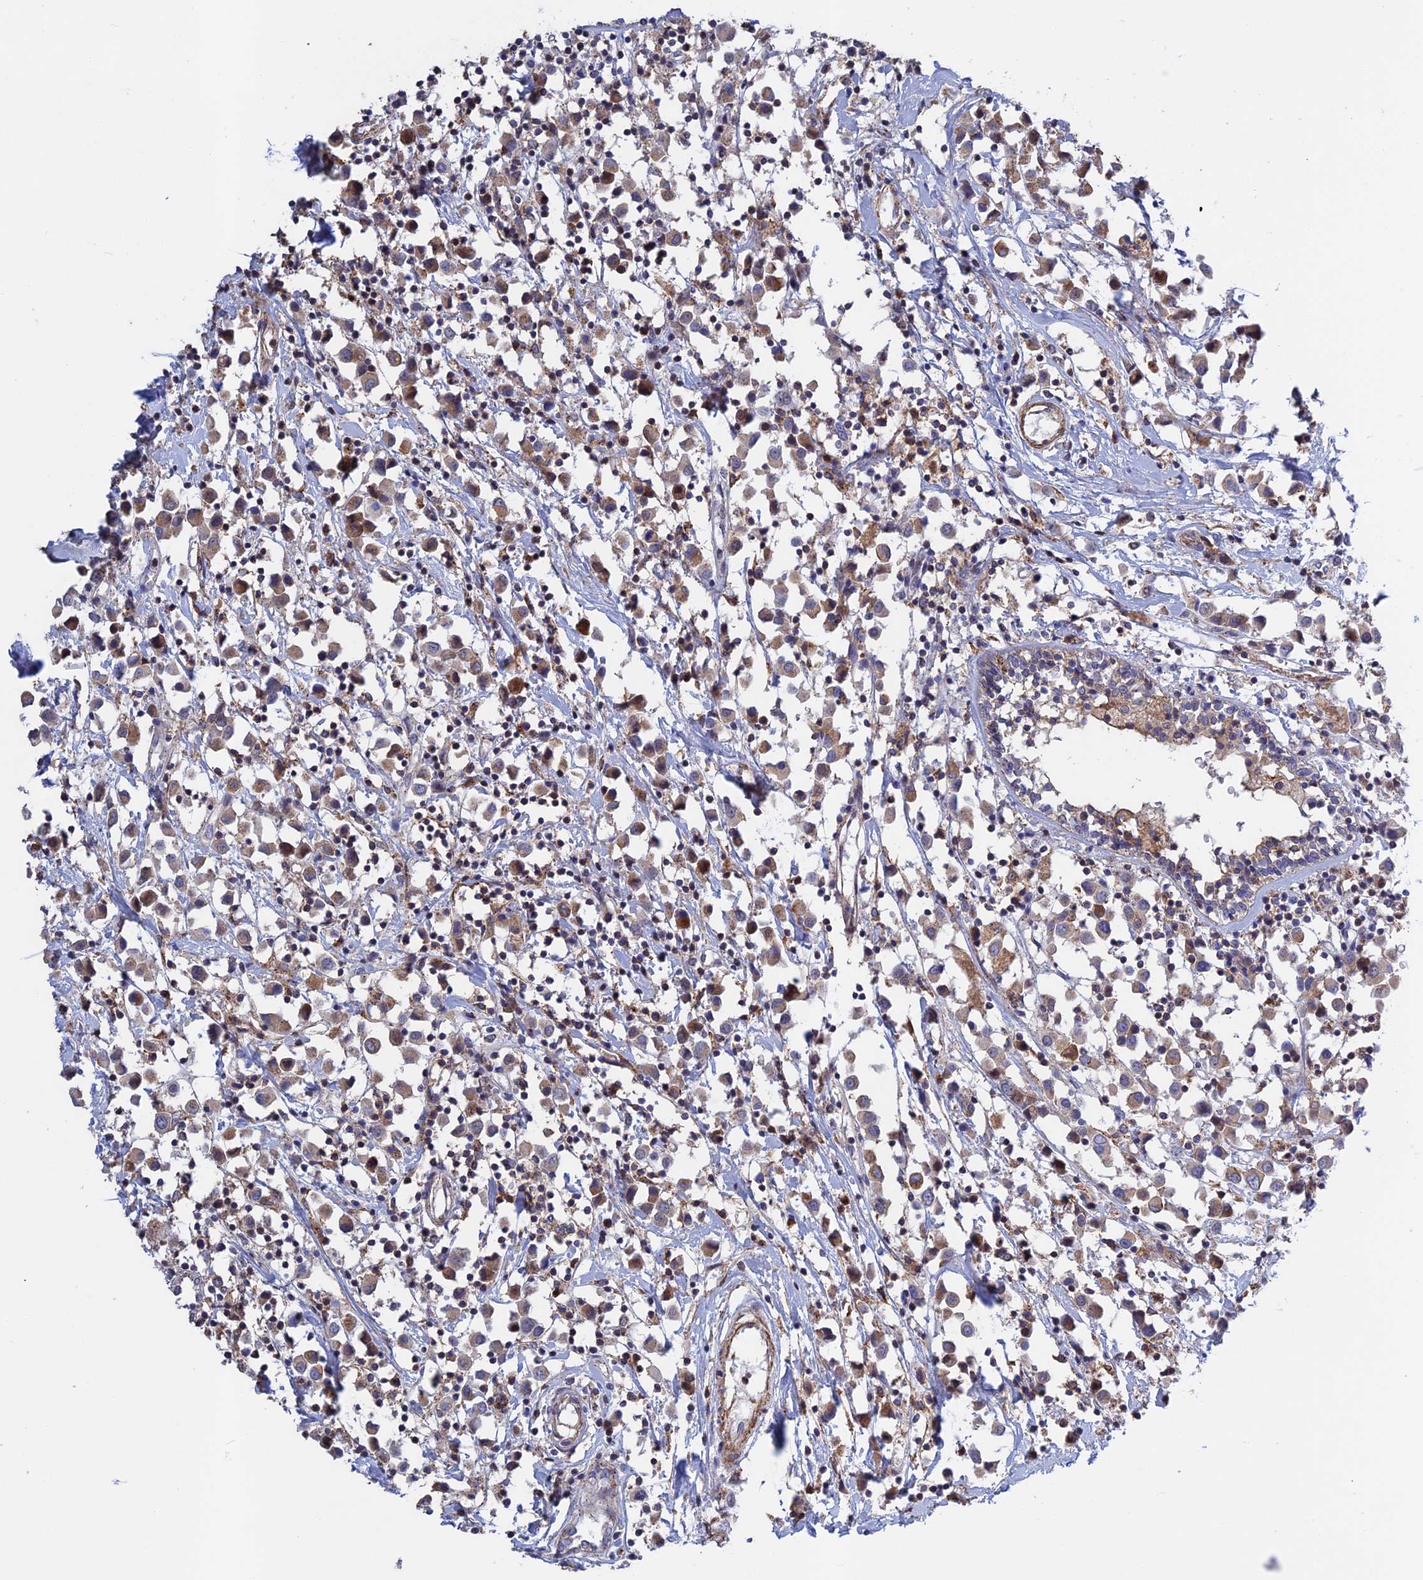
{"staining": {"intensity": "moderate", "quantity": ">75%", "location": "cytoplasmic/membranous"}, "tissue": "breast cancer", "cell_type": "Tumor cells", "image_type": "cancer", "snomed": [{"axis": "morphology", "description": "Duct carcinoma"}, {"axis": "topography", "description": "Breast"}], "caption": "Immunohistochemistry (IHC) histopathology image of human intraductal carcinoma (breast) stained for a protein (brown), which shows medium levels of moderate cytoplasmic/membranous expression in about >75% of tumor cells.", "gene": "LYPD5", "patient": {"sex": "female", "age": 61}}